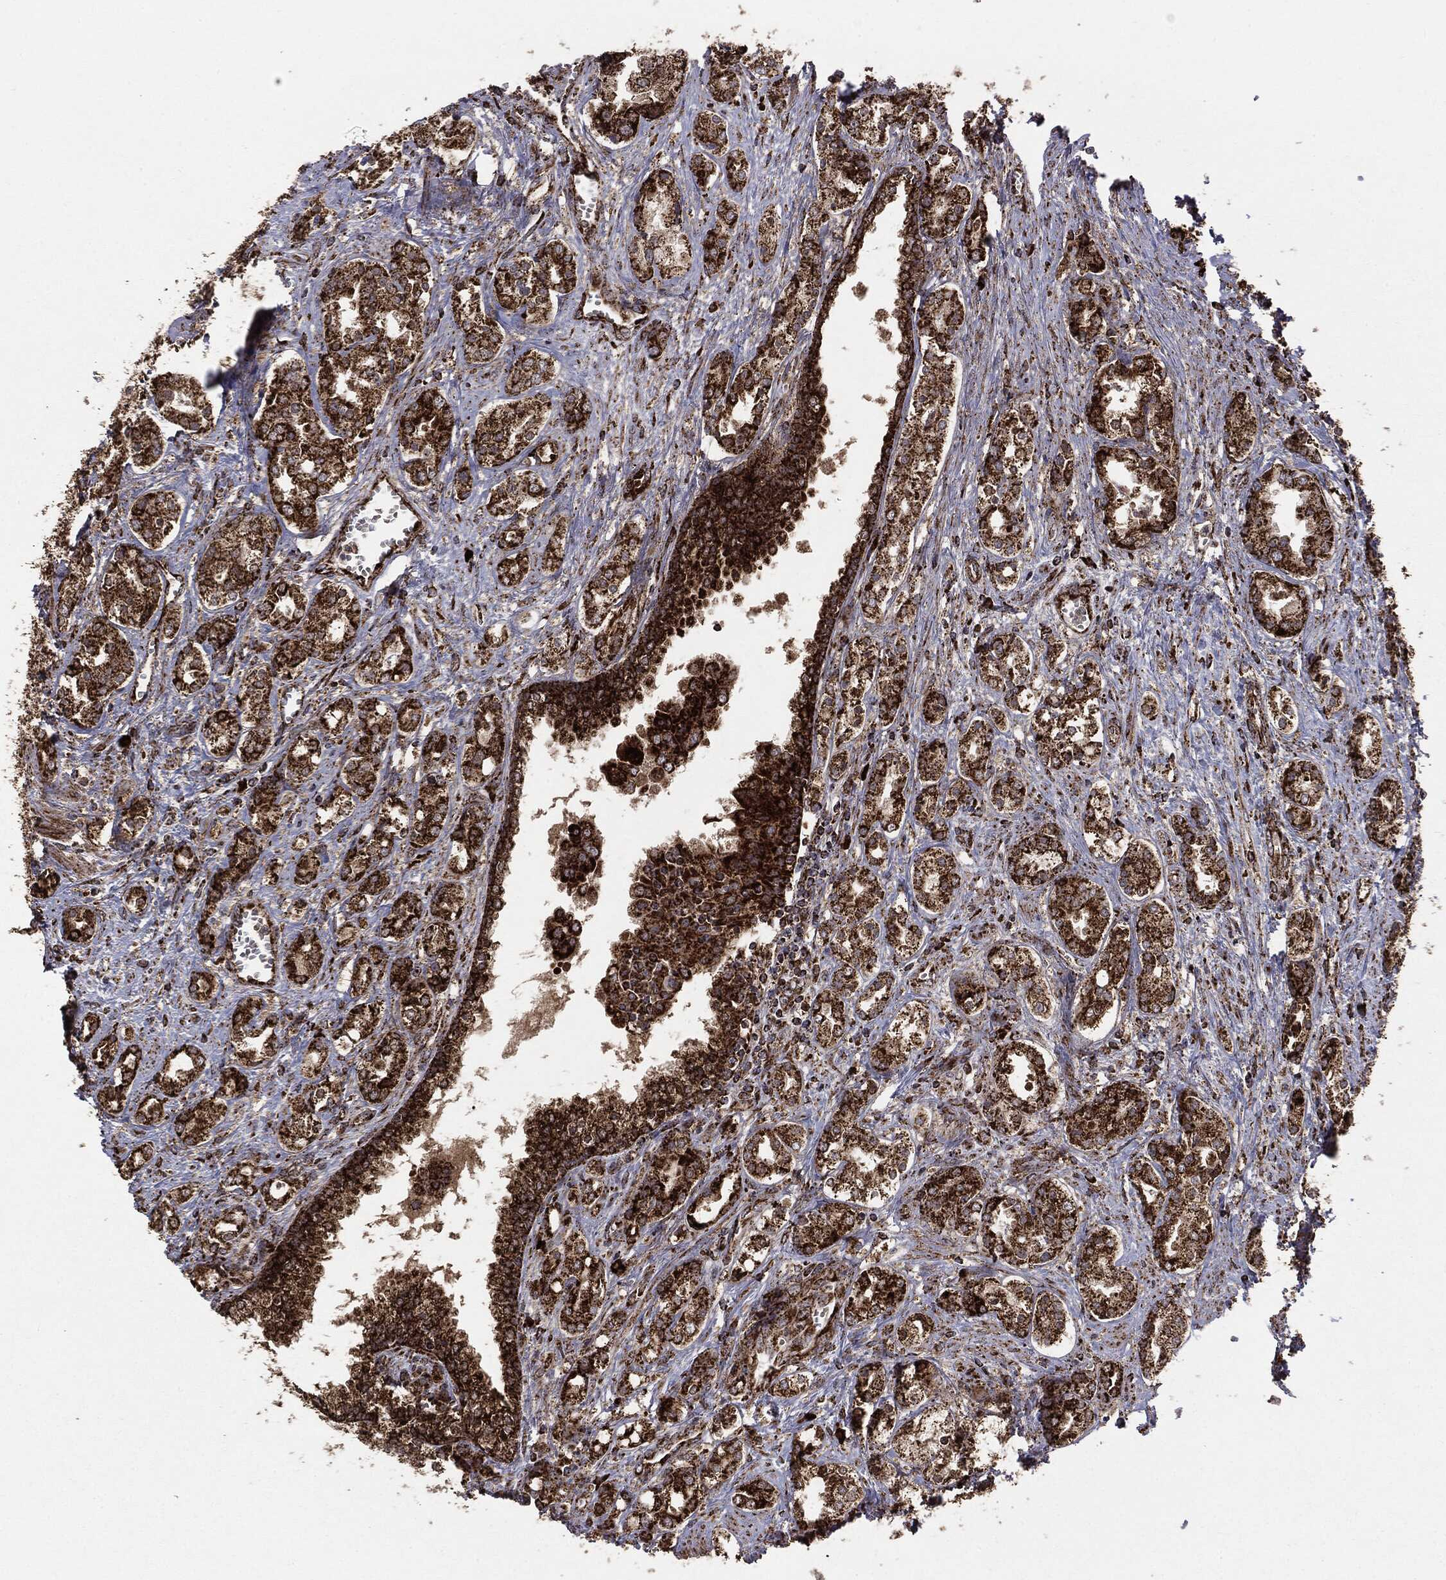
{"staining": {"intensity": "strong", "quantity": ">75%", "location": "cytoplasmic/membranous"}, "tissue": "prostate cancer", "cell_type": "Tumor cells", "image_type": "cancer", "snomed": [{"axis": "morphology", "description": "Adenocarcinoma, NOS"}, {"axis": "topography", "description": "Prostate and seminal vesicle, NOS"}, {"axis": "topography", "description": "Prostate"}], "caption": "Immunohistochemical staining of human adenocarcinoma (prostate) displays strong cytoplasmic/membranous protein positivity in approximately >75% of tumor cells.", "gene": "MAP2K1", "patient": {"sex": "male", "age": 62}}